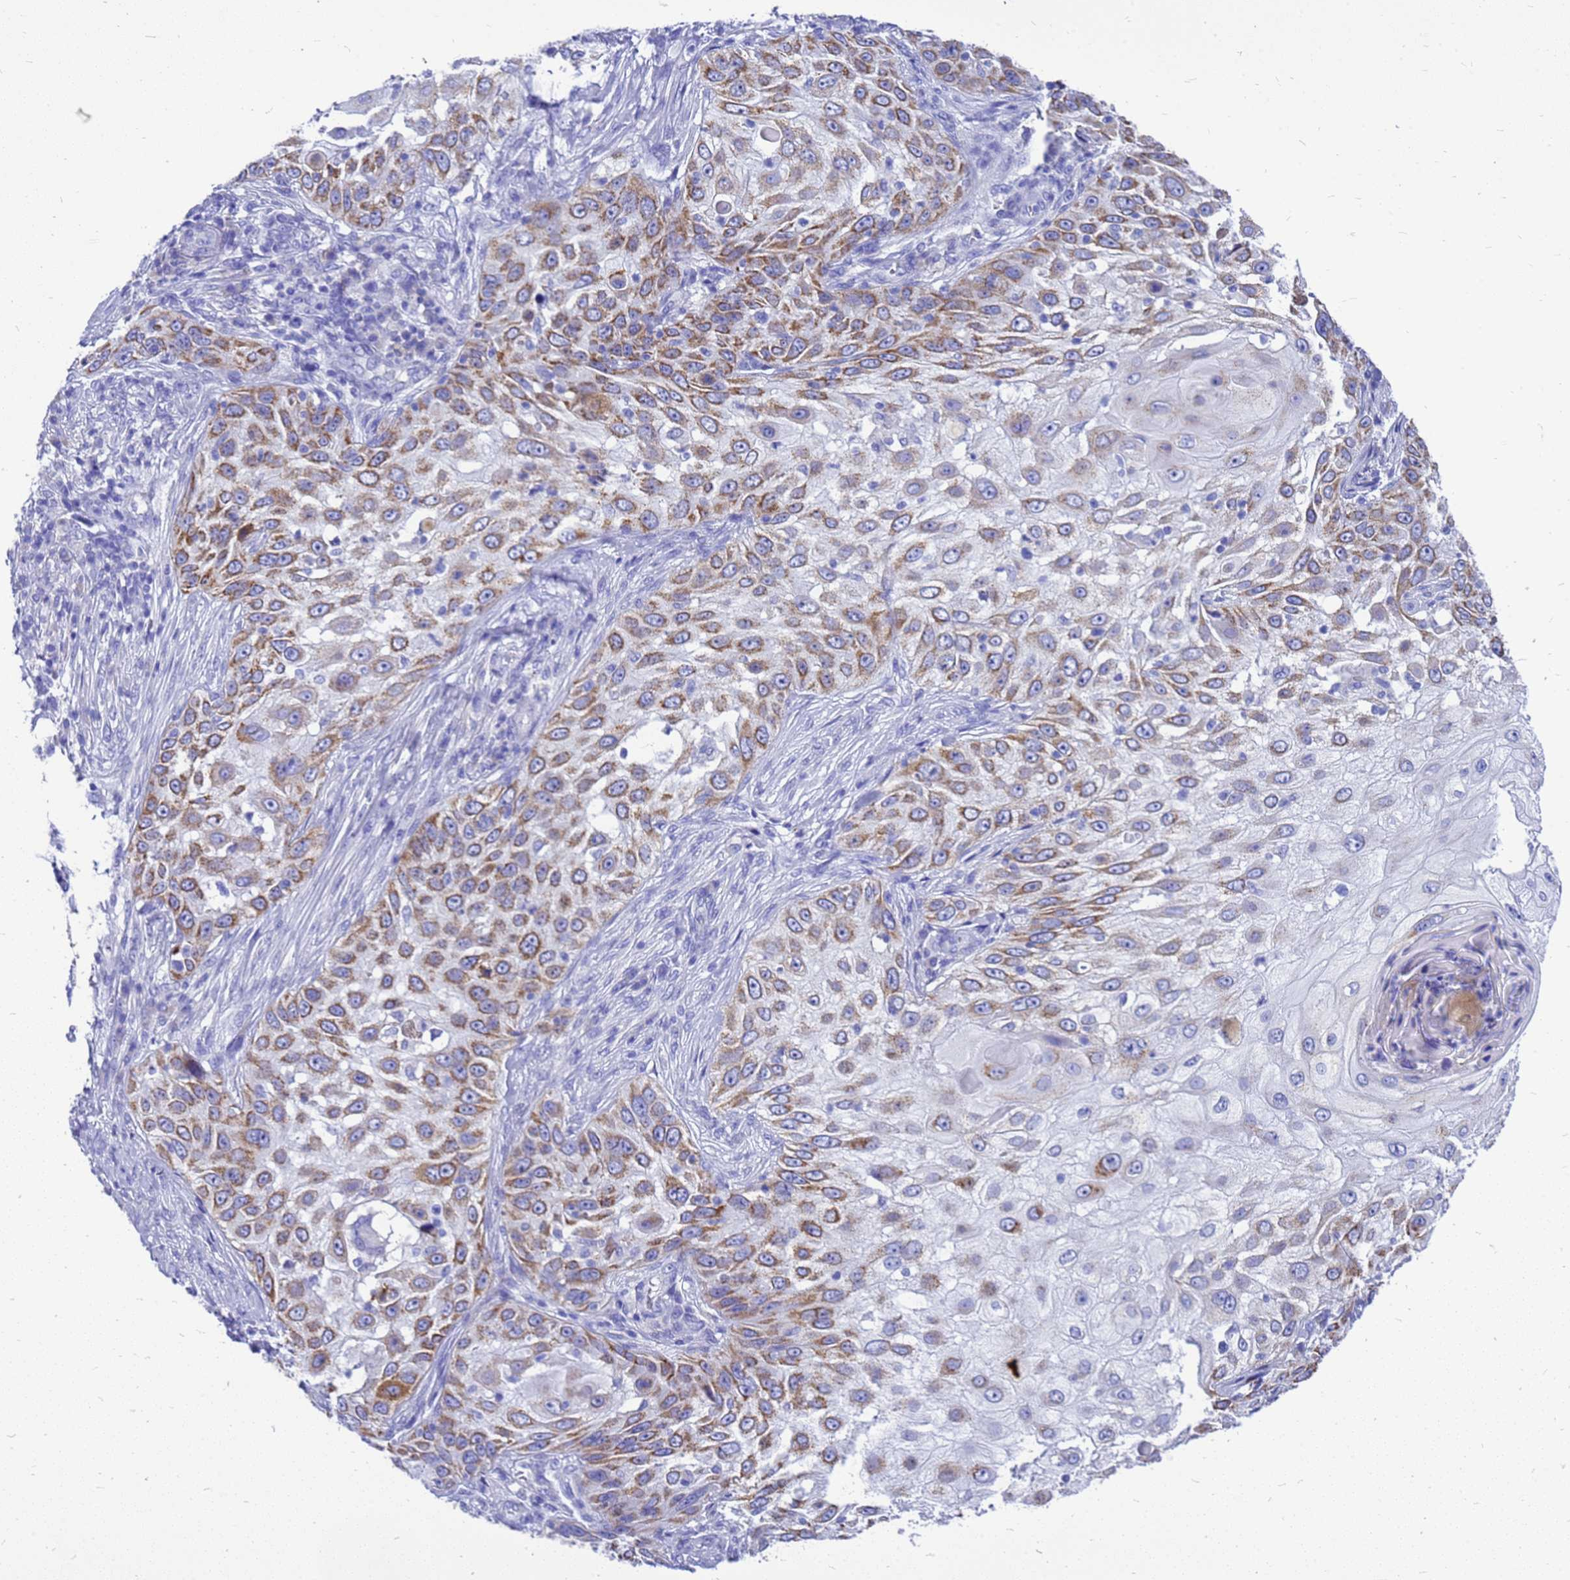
{"staining": {"intensity": "moderate", "quantity": "25%-75%", "location": "cytoplasmic/membranous"}, "tissue": "skin cancer", "cell_type": "Tumor cells", "image_type": "cancer", "snomed": [{"axis": "morphology", "description": "Squamous cell carcinoma, NOS"}, {"axis": "topography", "description": "Skin"}], "caption": "Human skin cancer stained with a protein marker displays moderate staining in tumor cells.", "gene": "OR52E2", "patient": {"sex": "female", "age": 44}}